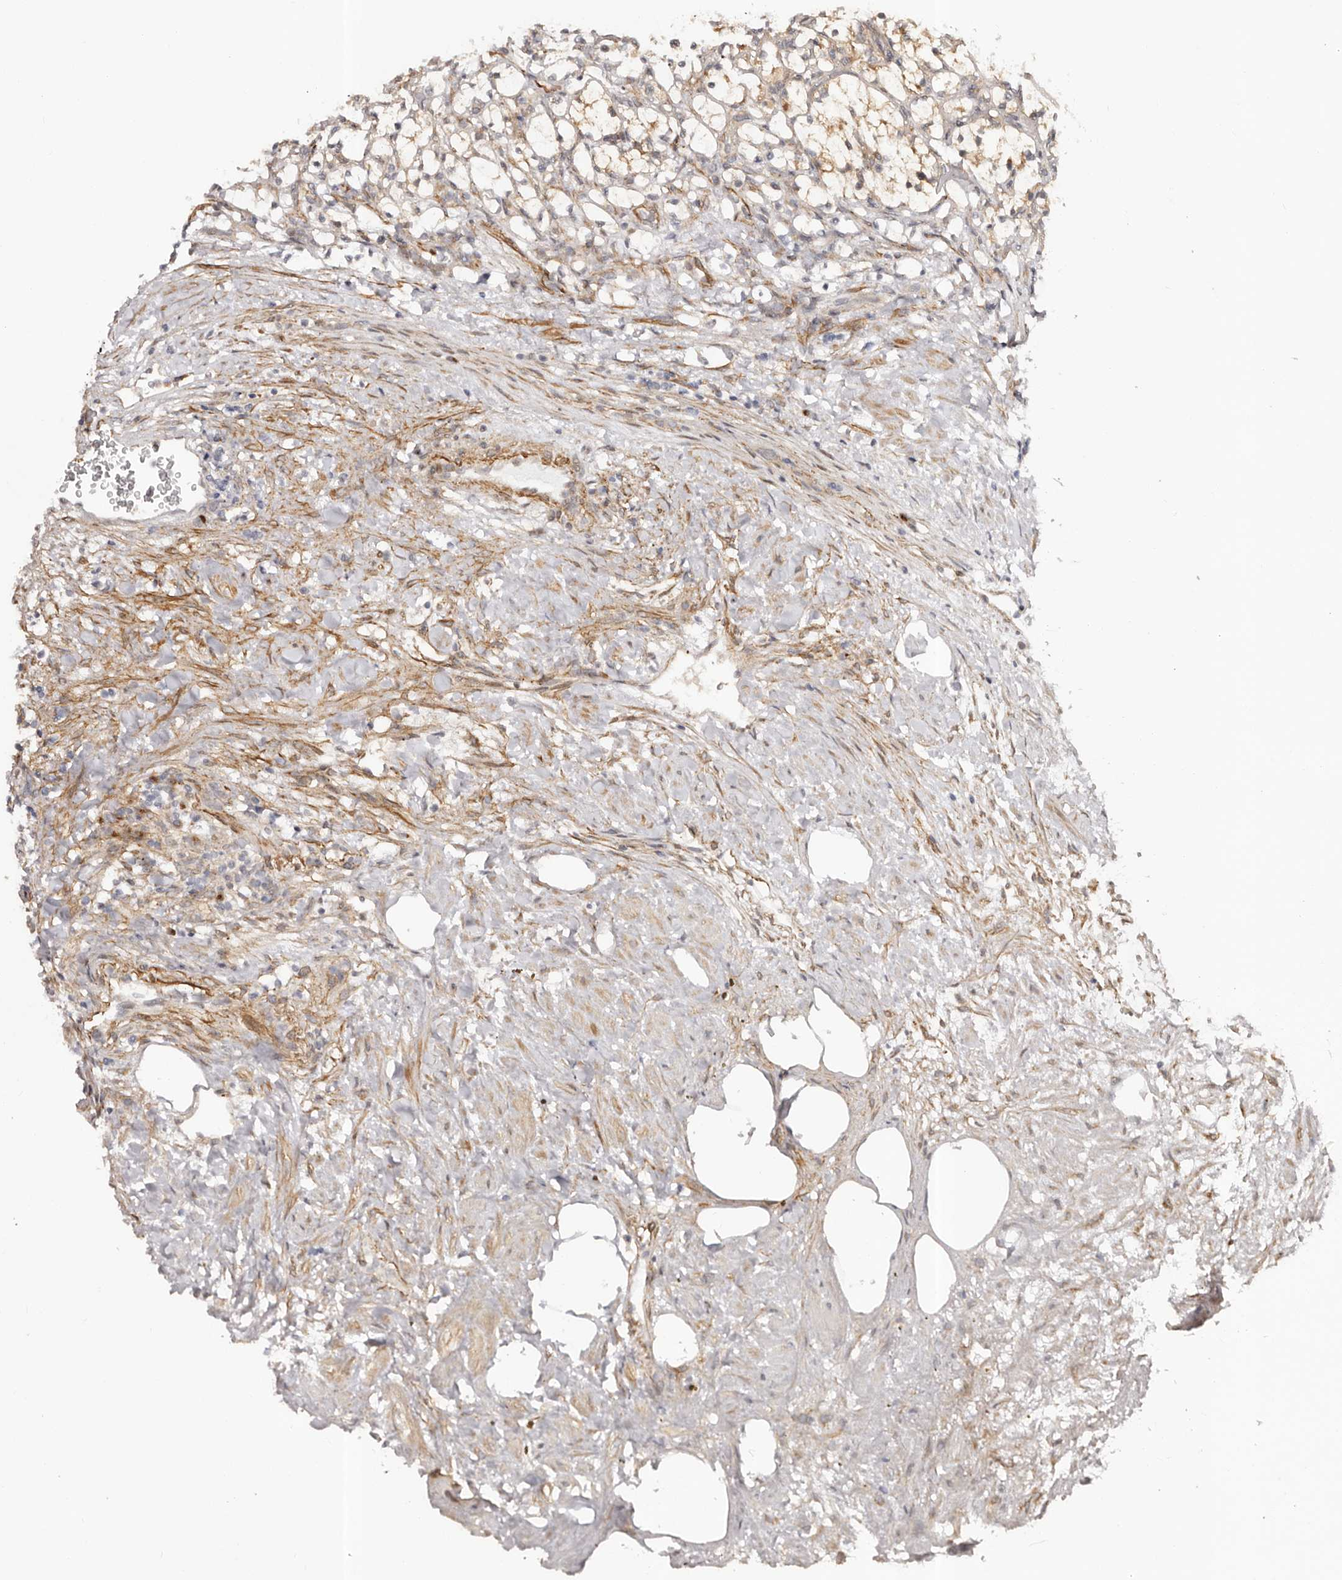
{"staining": {"intensity": "weak", "quantity": ">75%", "location": "cytoplasmic/membranous"}, "tissue": "renal cancer", "cell_type": "Tumor cells", "image_type": "cancer", "snomed": [{"axis": "morphology", "description": "Adenocarcinoma, NOS"}, {"axis": "topography", "description": "Kidney"}], "caption": "Protein expression analysis of renal cancer (adenocarcinoma) displays weak cytoplasmic/membranous expression in approximately >75% of tumor cells. The protein of interest is shown in brown color, while the nuclei are stained blue.", "gene": "MICAL2", "patient": {"sex": "female", "age": 69}}